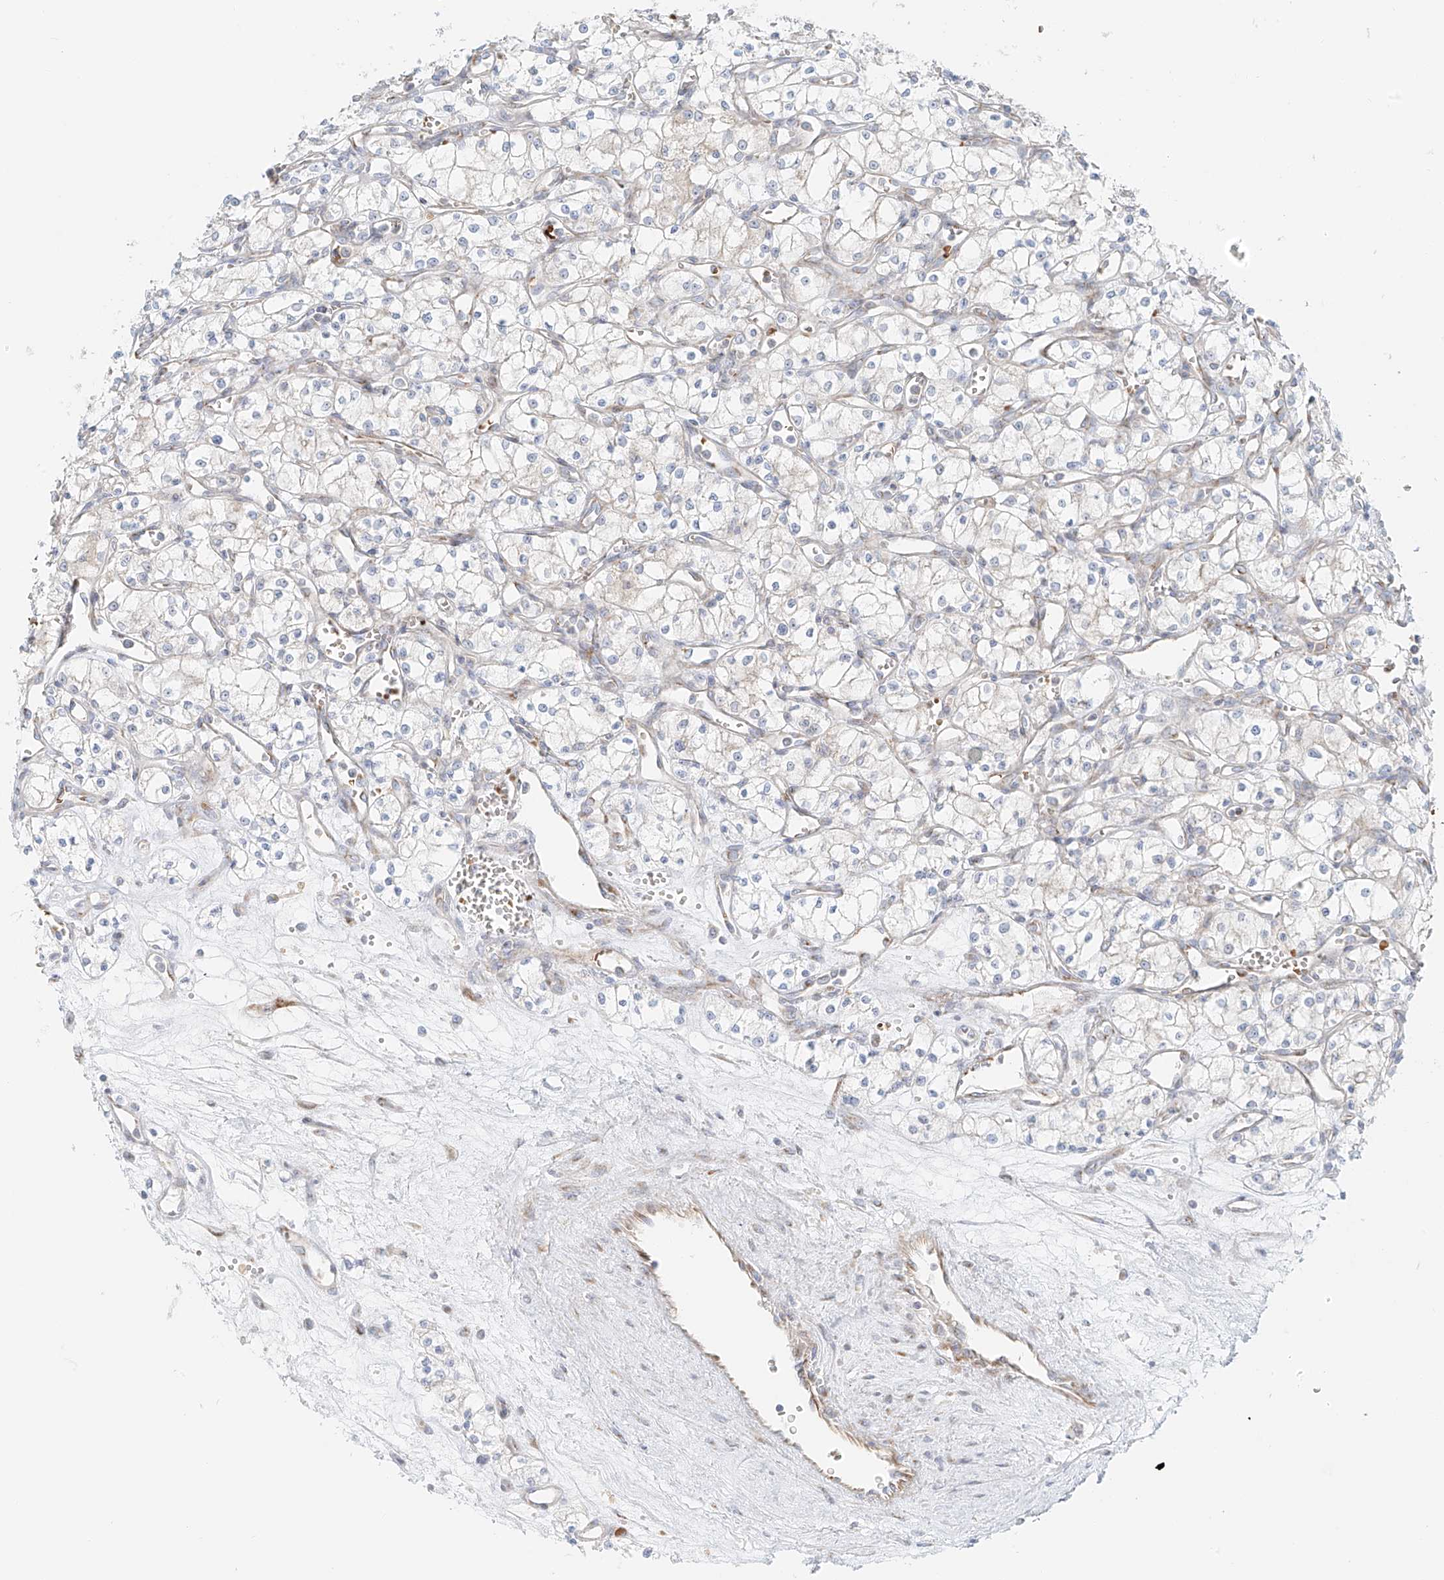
{"staining": {"intensity": "negative", "quantity": "none", "location": "none"}, "tissue": "renal cancer", "cell_type": "Tumor cells", "image_type": "cancer", "snomed": [{"axis": "morphology", "description": "Adenocarcinoma, NOS"}, {"axis": "topography", "description": "Kidney"}], "caption": "High magnification brightfield microscopy of adenocarcinoma (renal) stained with DAB (3,3'-diaminobenzidine) (brown) and counterstained with hematoxylin (blue): tumor cells show no significant positivity.", "gene": "EIPR1", "patient": {"sex": "male", "age": 59}}